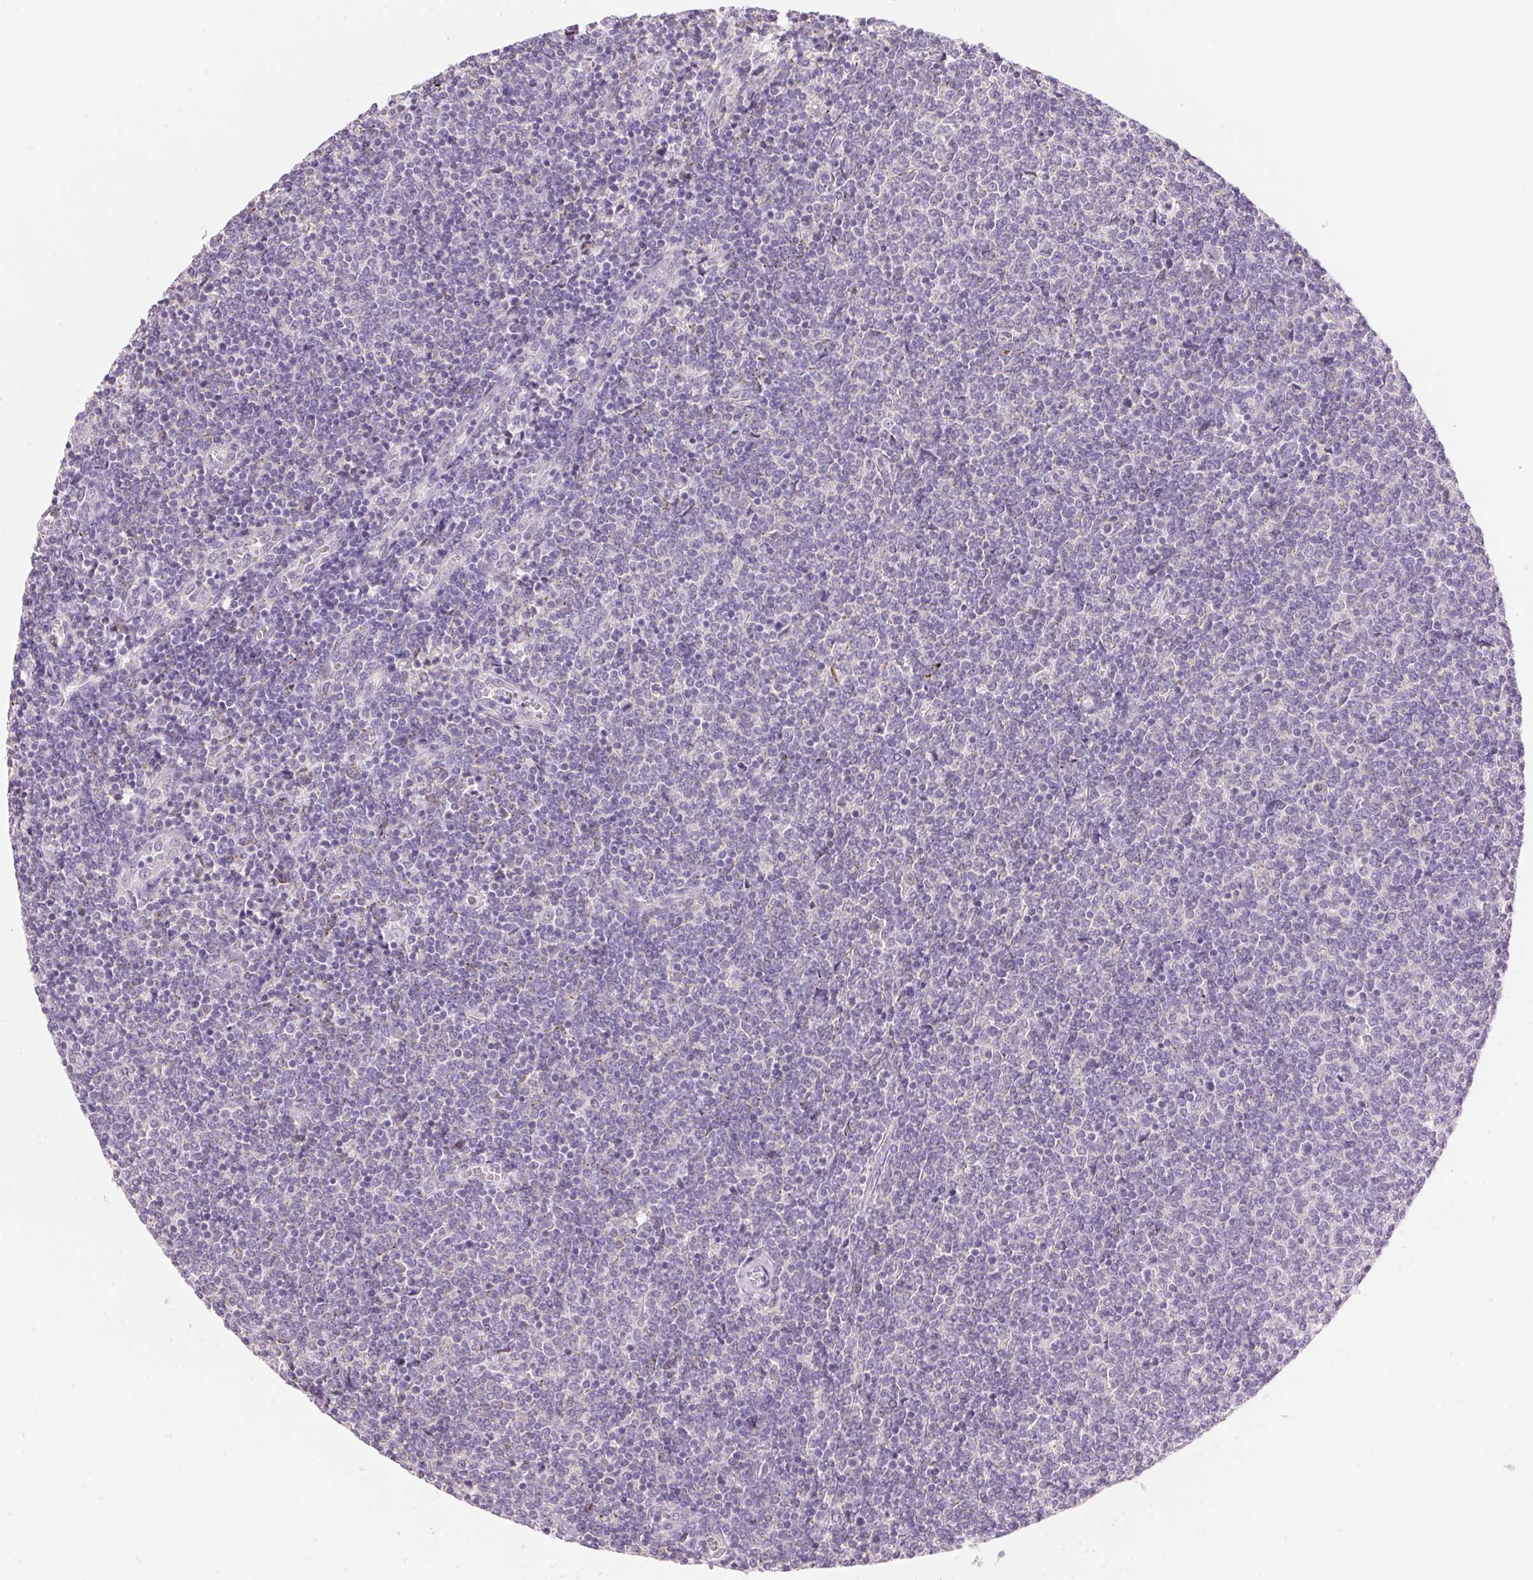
{"staining": {"intensity": "negative", "quantity": "none", "location": "none"}, "tissue": "lymphoma", "cell_type": "Tumor cells", "image_type": "cancer", "snomed": [{"axis": "morphology", "description": "Malignant lymphoma, non-Hodgkin's type, Low grade"}, {"axis": "topography", "description": "Lymph node"}], "caption": "Photomicrograph shows no significant protein positivity in tumor cells of low-grade malignant lymphoma, non-Hodgkin's type.", "gene": "CYP11B1", "patient": {"sex": "male", "age": 52}}